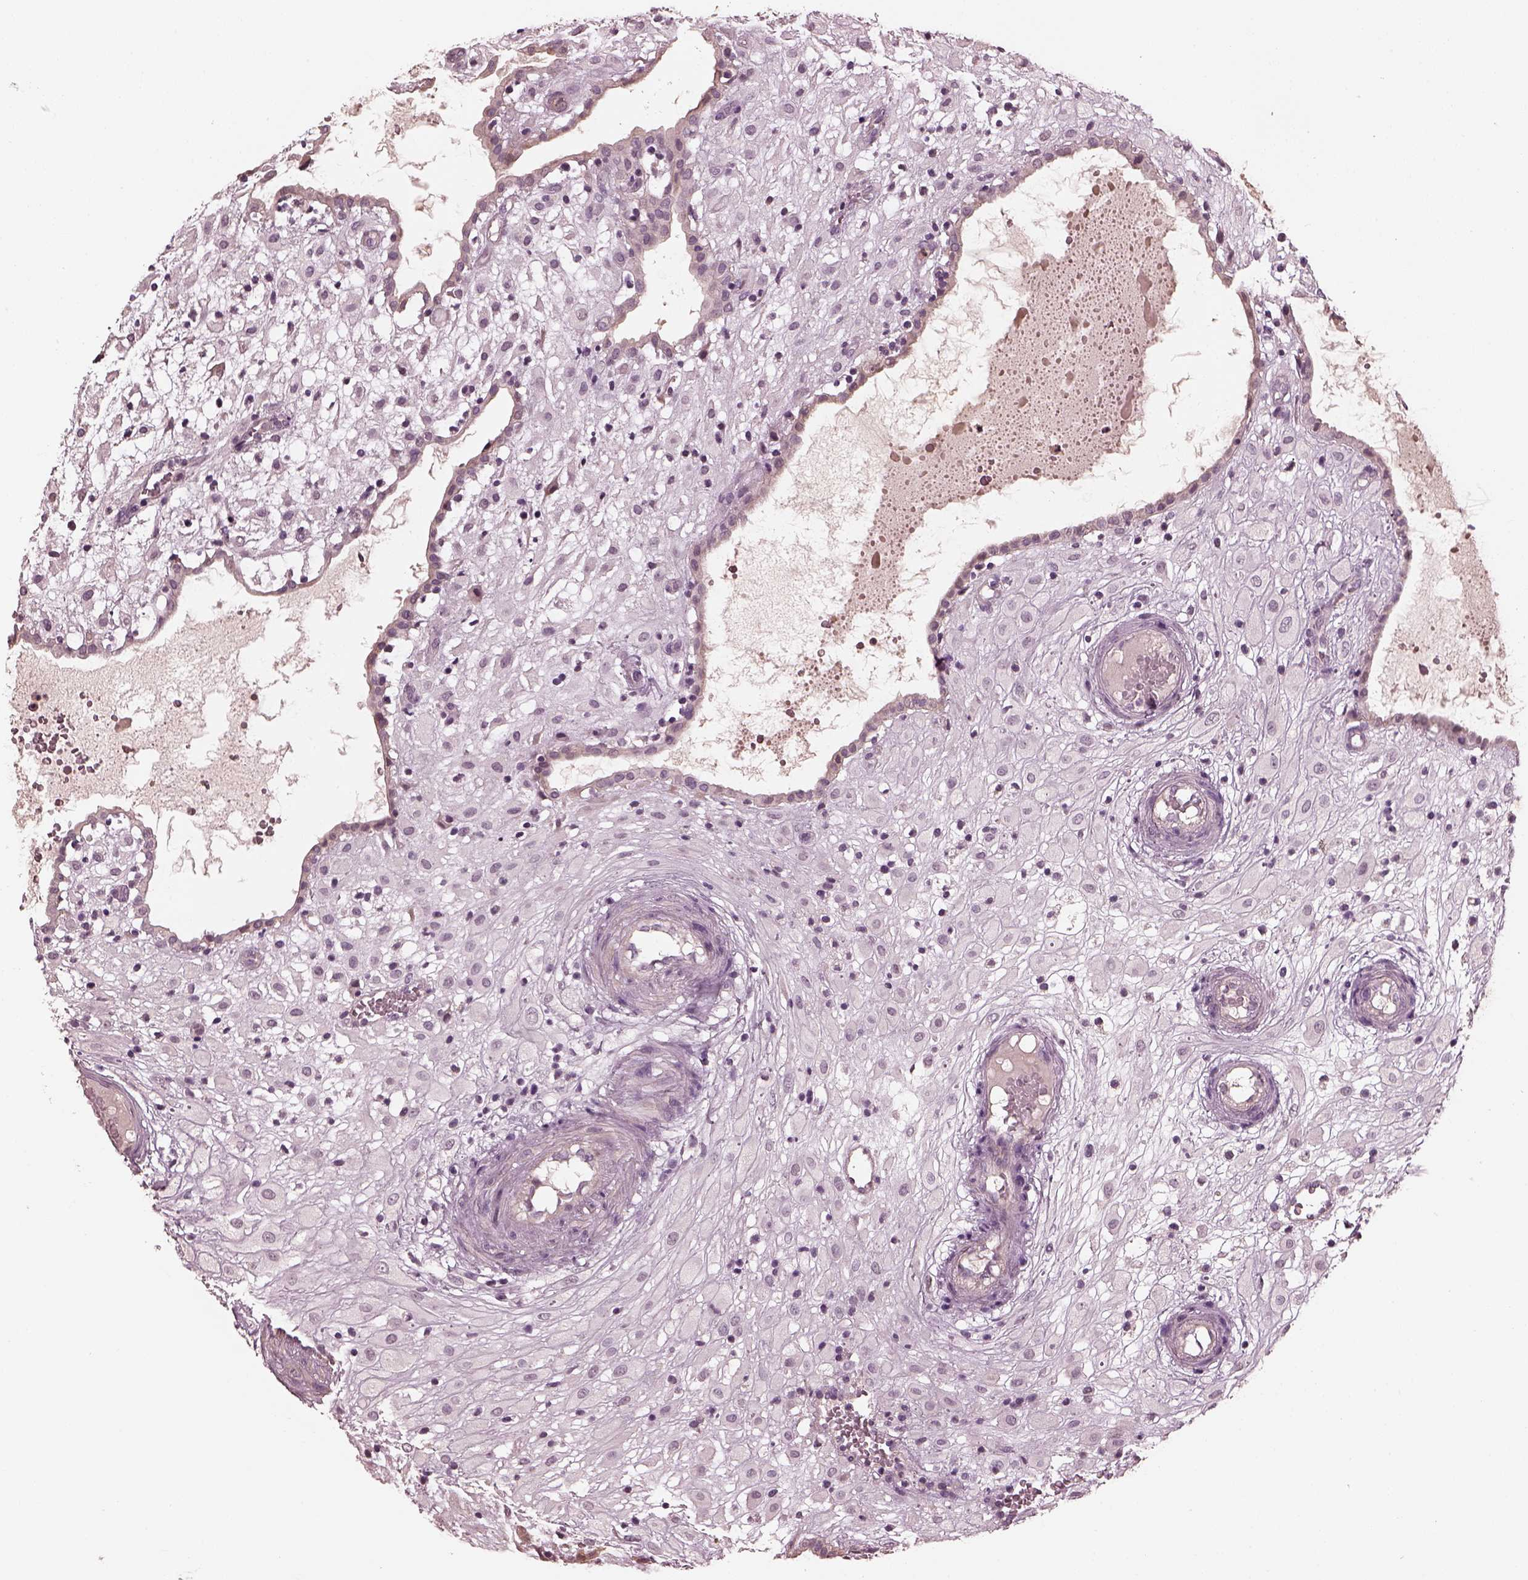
{"staining": {"intensity": "negative", "quantity": "none", "location": "none"}, "tissue": "placenta", "cell_type": "Decidual cells", "image_type": "normal", "snomed": [{"axis": "morphology", "description": "Normal tissue, NOS"}, {"axis": "topography", "description": "Placenta"}], "caption": "Protein analysis of normal placenta reveals no significant positivity in decidual cells.", "gene": "OPTC", "patient": {"sex": "female", "age": 24}}